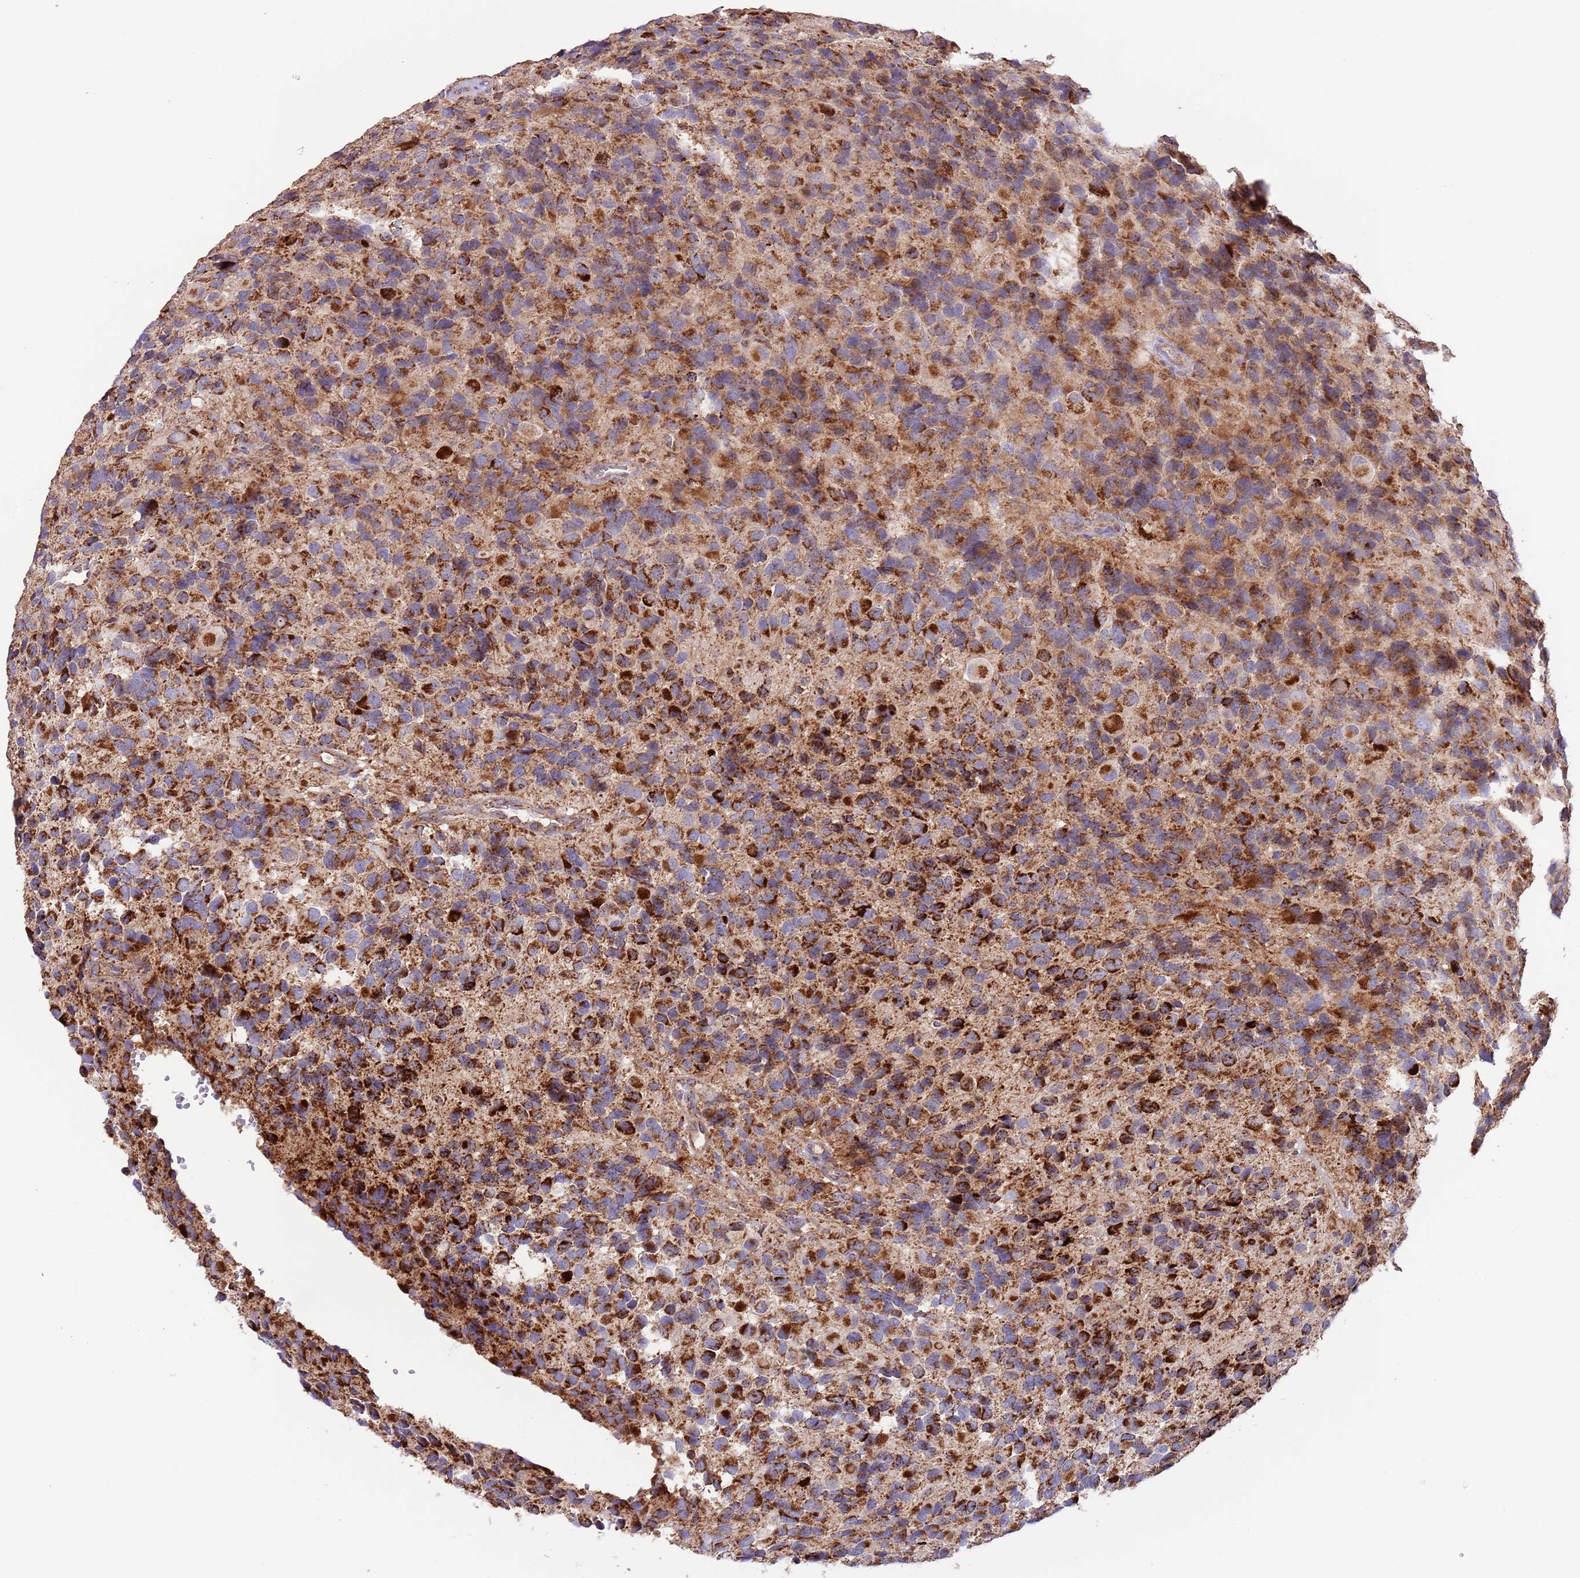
{"staining": {"intensity": "strong", "quantity": ">75%", "location": "cytoplasmic/membranous"}, "tissue": "glioma", "cell_type": "Tumor cells", "image_type": "cancer", "snomed": [{"axis": "morphology", "description": "Glioma, malignant, High grade"}, {"axis": "topography", "description": "Brain"}], "caption": "High-grade glioma (malignant) stained with IHC reveals strong cytoplasmic/membranous staining in about >75% of tumor cells.", "gene": "DNAJA3", "patient": {"sex": "male", "age": 77}}